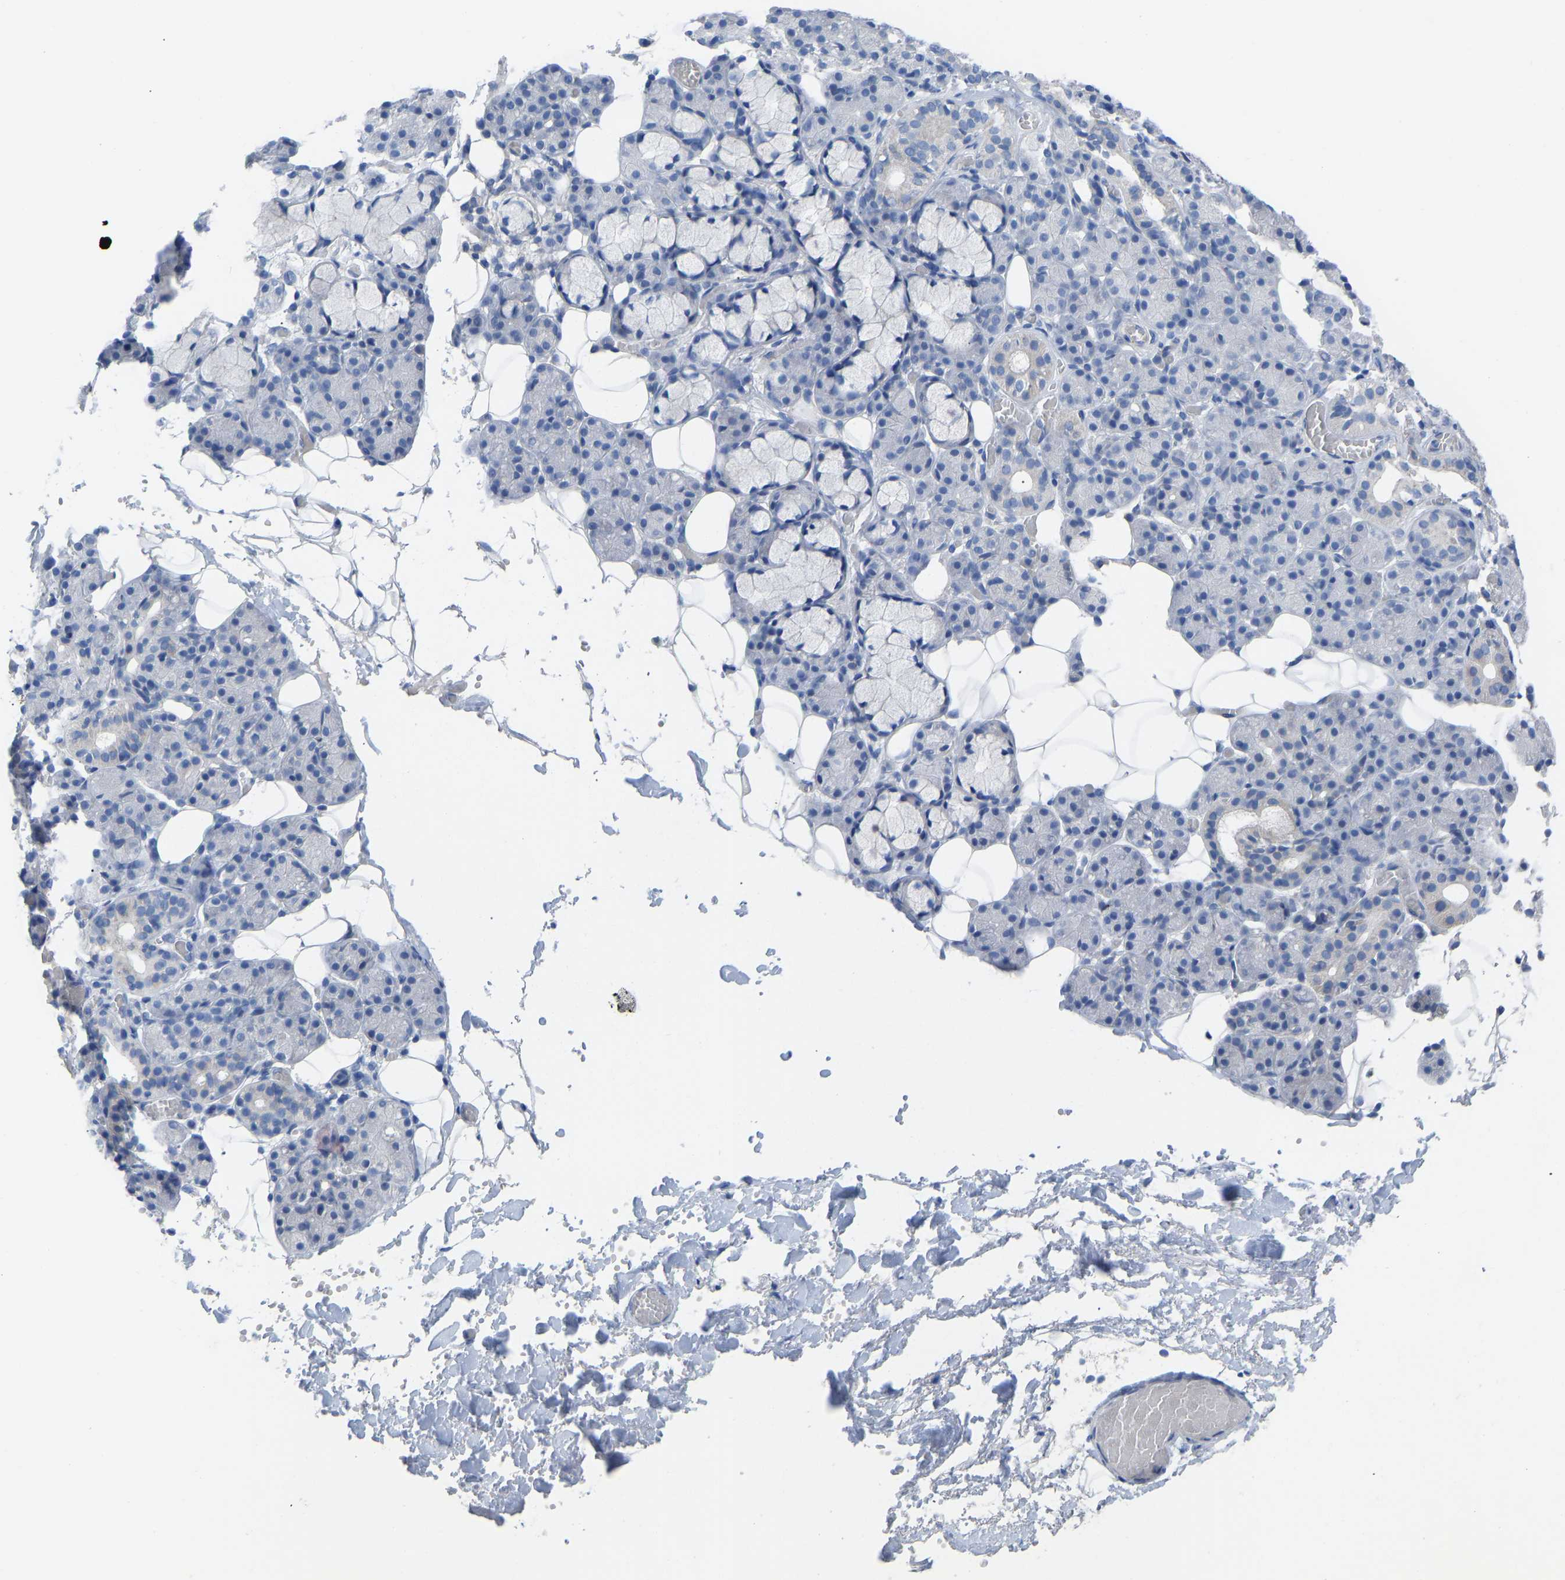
{"staining": {"intensity": "negative", "quantity": "none", "location": "none"}, "tissue": "salivary gland", "cell_type": "Glandular cells", "image_type": "normal", "snomed": [{"axis": "morphology", "description": "Normal tissue, NOS"}, {"axis": "topography", "description": "Salivary gland"}], "caption": "Human salivary gland stained for a protein using immunohistochemistry (IHC) demonstrates no positivity in glandular cells.", "gene": "OLIG2", "patient": {"sex": "male", "age": 63}}